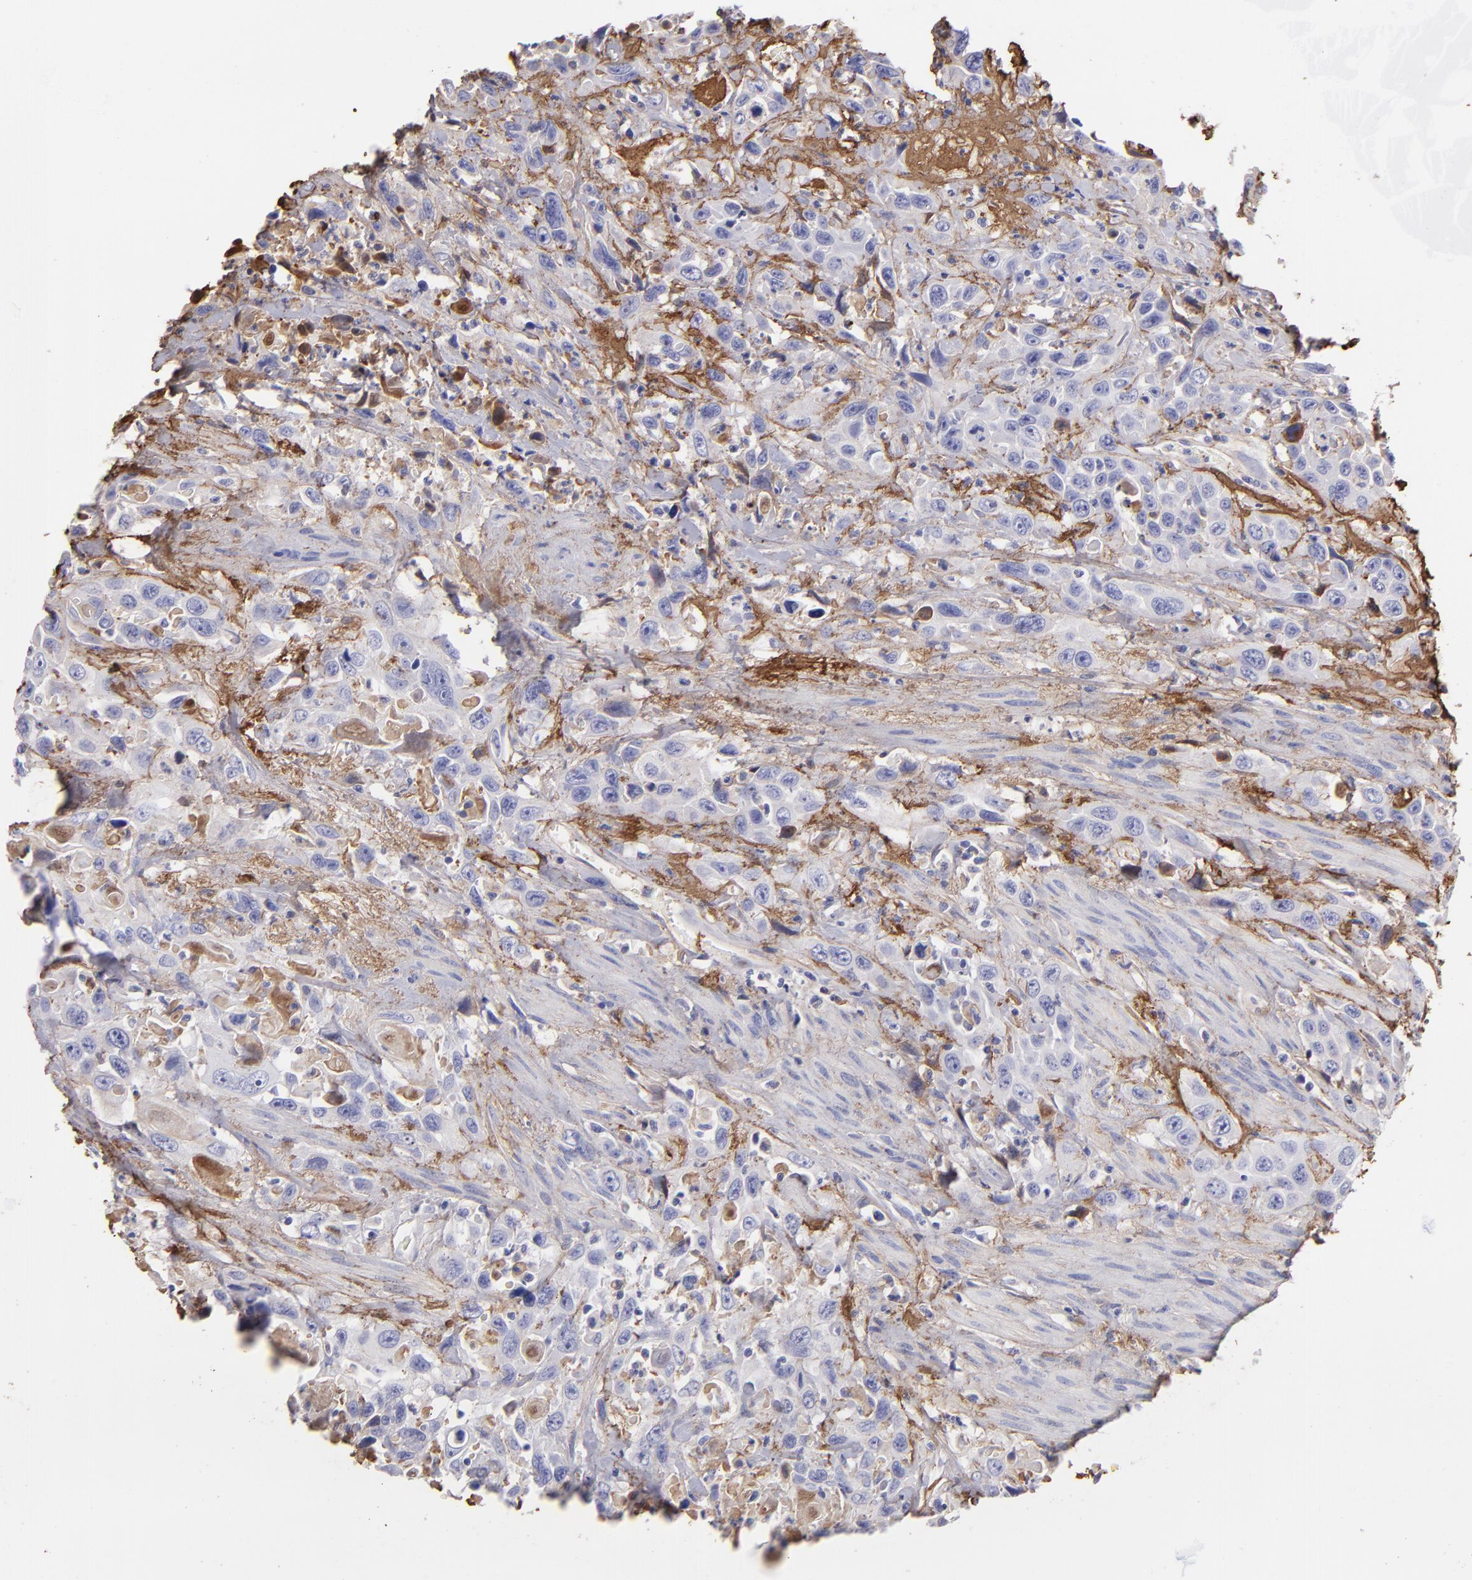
{"staining": {"intensity": "weak", "quantity": ">75%", "location": "cytoplasmic/membranous"}, "tissue": "urothelial cancer", "cell_type": "Tumor cells", "image_type": "cancer", "snomed": [{"axis": "morphology", "description": "Urothelial carcinoma, High grade"}, {"axis": "topography", "description": "Urinary bladder"}], "caption": "High-grade urothelial carcinoma was stained to show a protein in brown. There is low levels of weak cytoplasmic/membranous positivity in approximately >75% of tumor cells. The protein of interest is shown in brown color, while the nuclei are stained blue.", "gene": "FGB", "patient": {"sex": "female", "age": 84}}